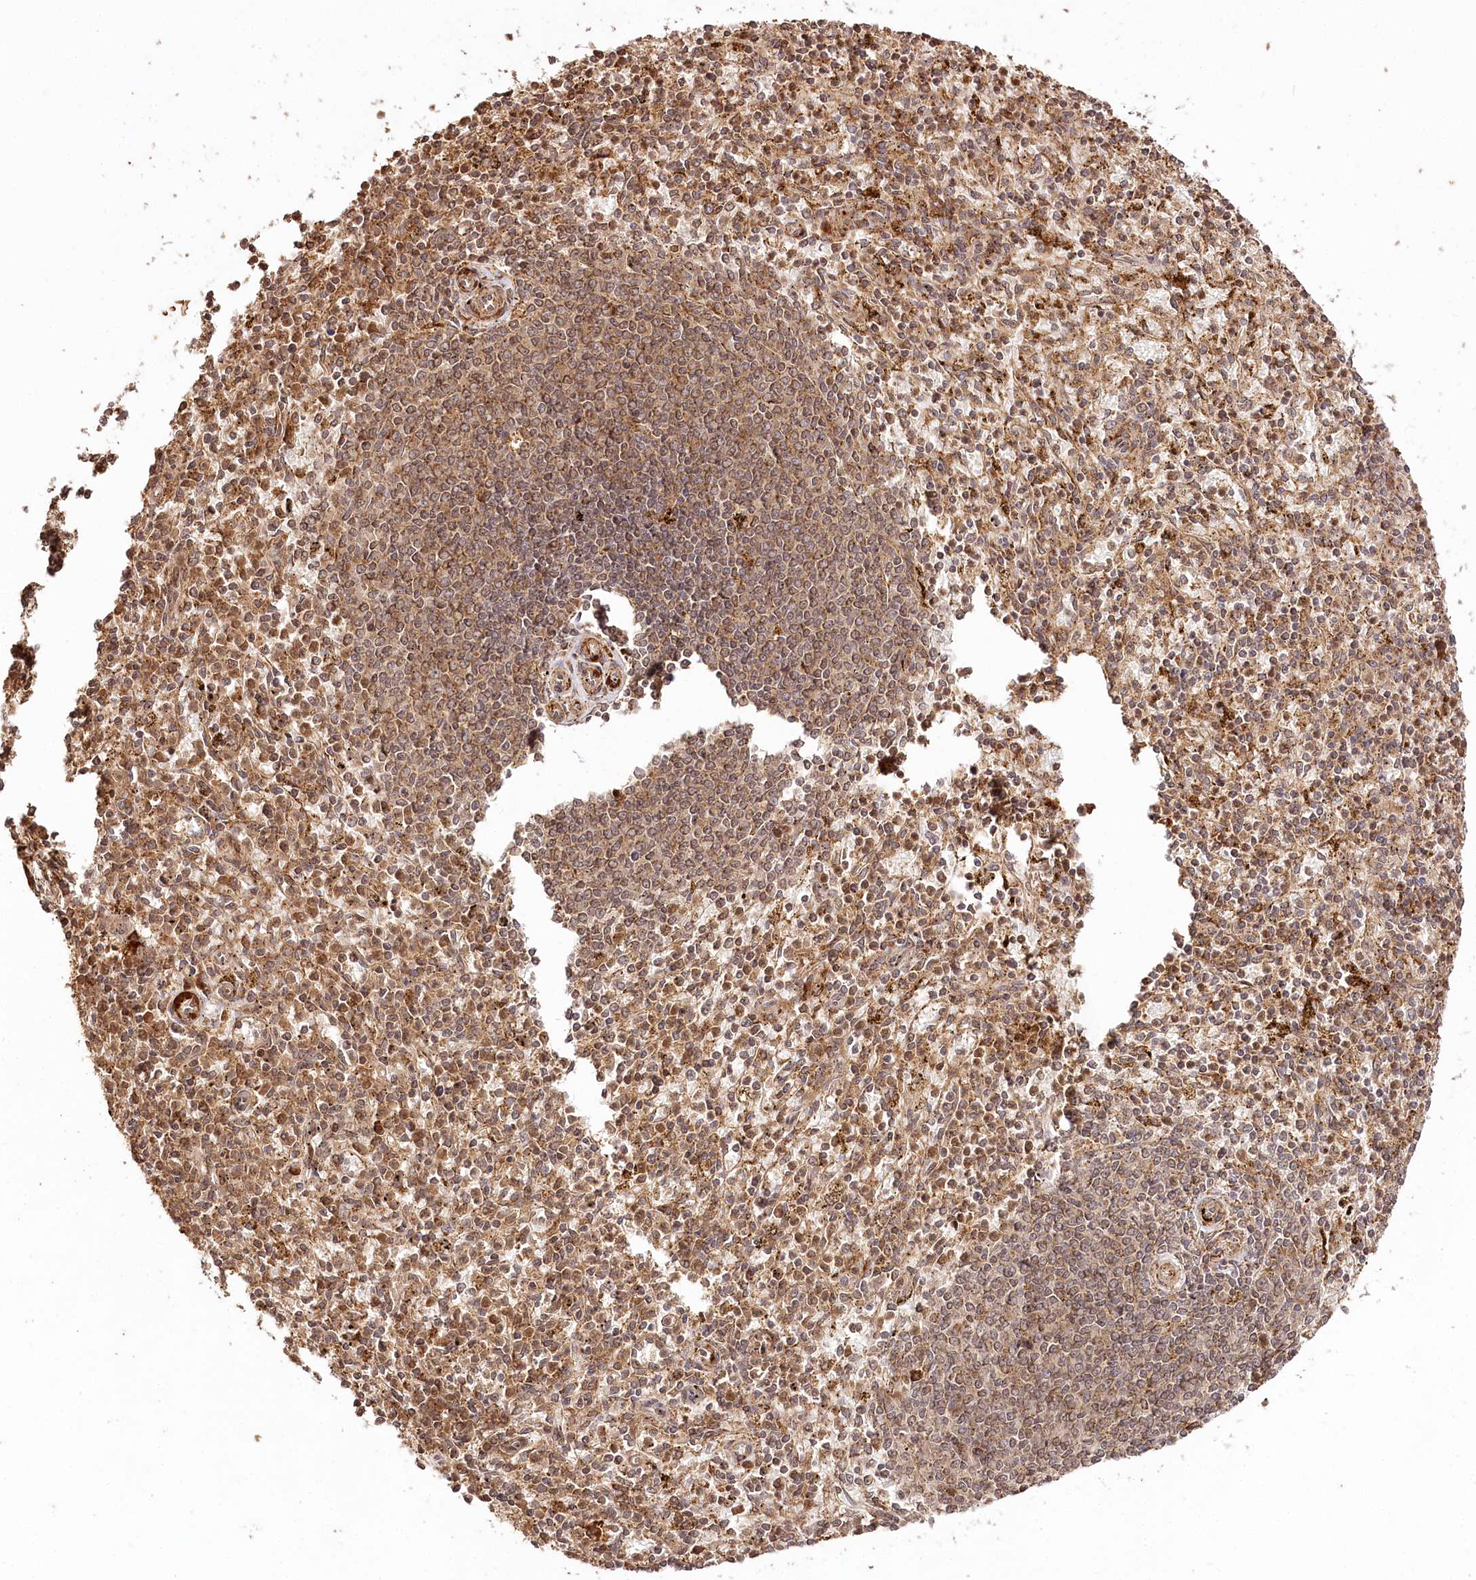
{"staining": {"intensity": "strong", "quantity": ">75%", "location": "cytoplasmic/membranous,nuclear"}, "tissue": "spleen", "cell_type": "Cells in red pulp", "image_type": "normal", "snomed": [{"axis": "morphology", "description": "Normal tissue, NOS"}, {"axis": "topography", "description": "Spleen"}], "caption": "Approximately >75% of cells in red pulp in normal human spleen show strong cytoplasmic/membranous,nuclear protein positivity as visualized by brown immunohistochemical staining.", "gene": "ULK2", "patient": {"sex": "male", "age": 72}}